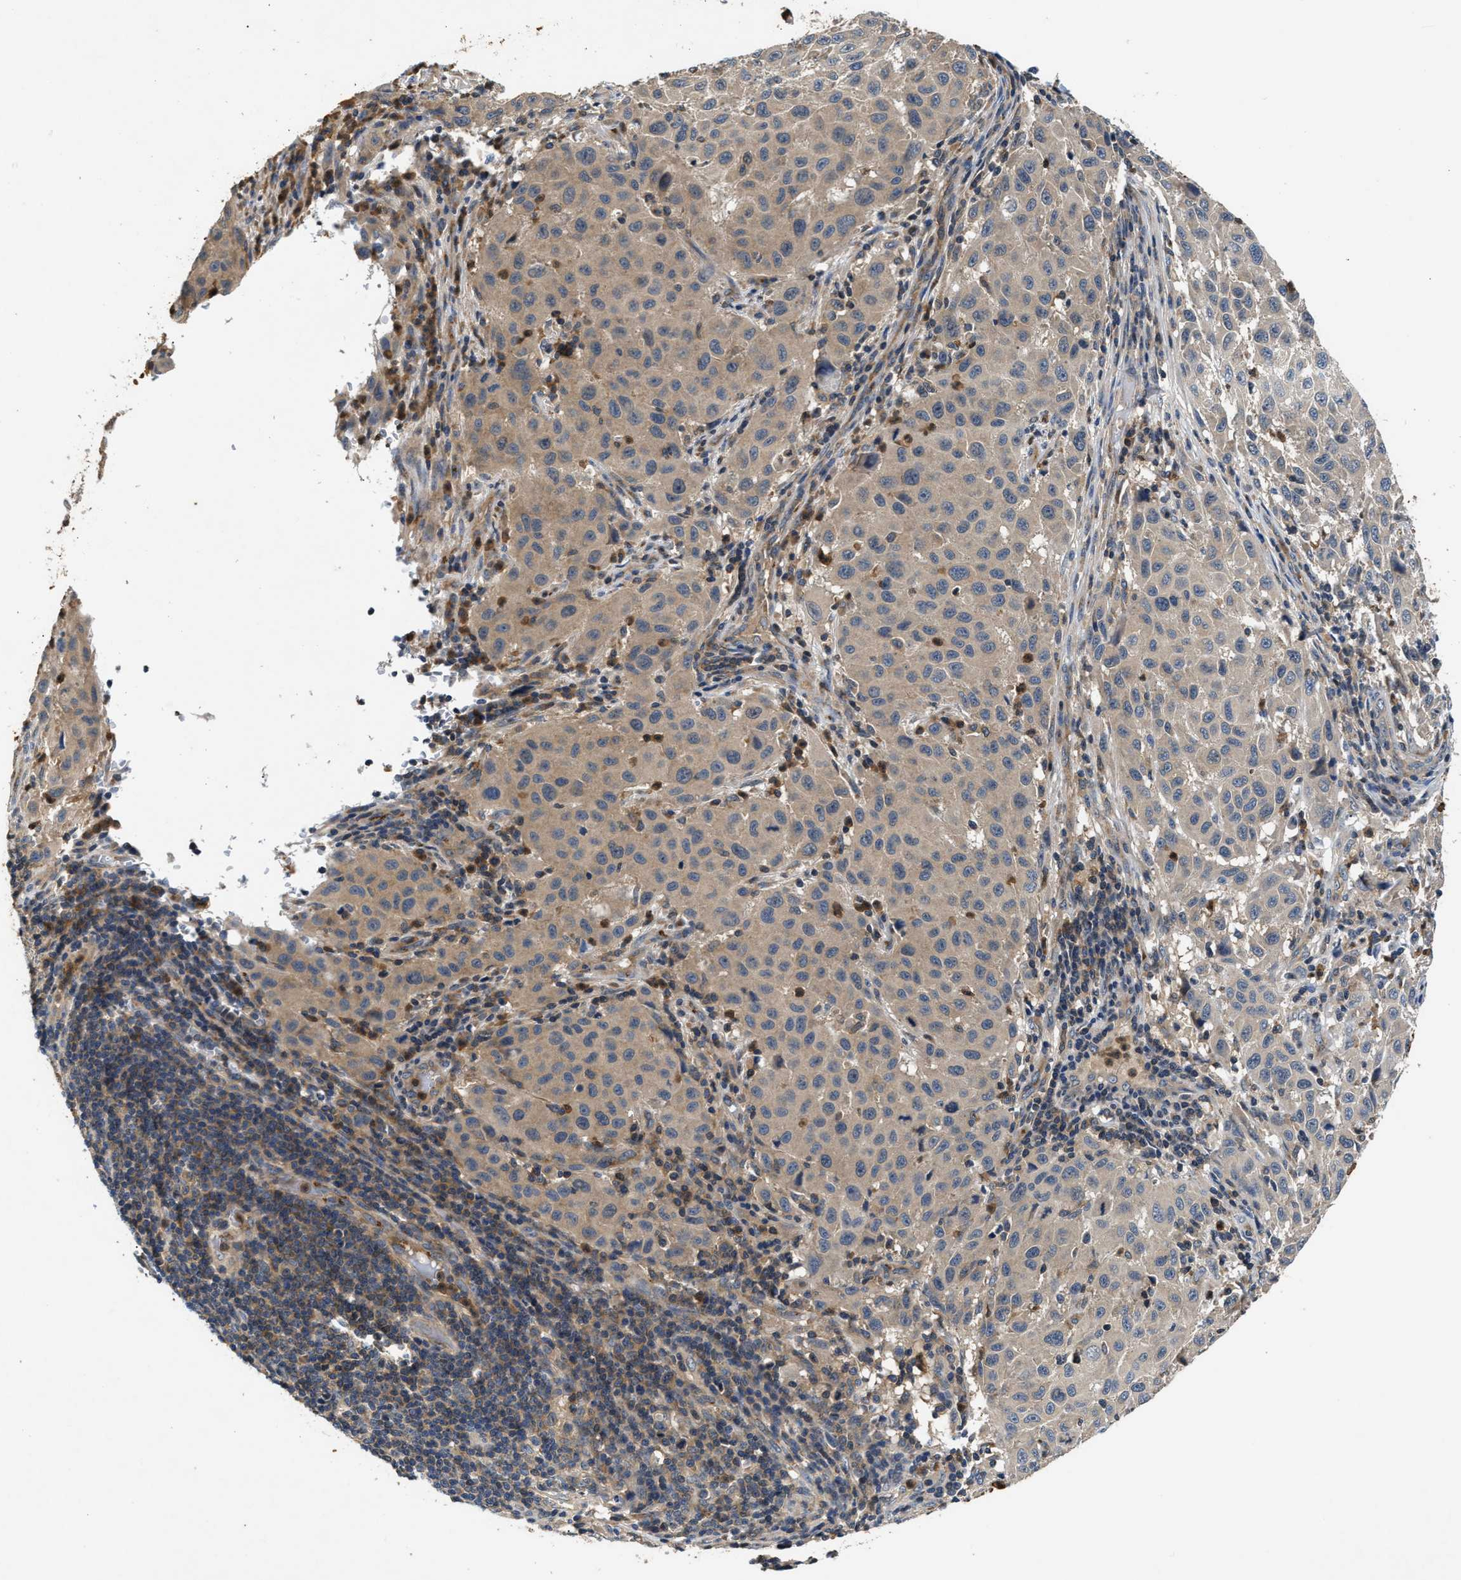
{"staining": {"intensity": "weak", "quantity": ">75%", "location": "cytoplasmic/membranous"}, "tissue": "melanoma", "cell_type": "Tumor cells", "image_type": "cancer", "snomed": [{"axis": "morphology", "description": "Malignant melanoma, Metastatic site"}, {"axis": "topography", "description": "Lymph node"}], "caption": "Melanoma tissue displays weak cytoplasmic/membranous positivity in approximately >75% of tumor cells", "gene": "CHUK", "patient": {"sex": "male", "age": 61}}